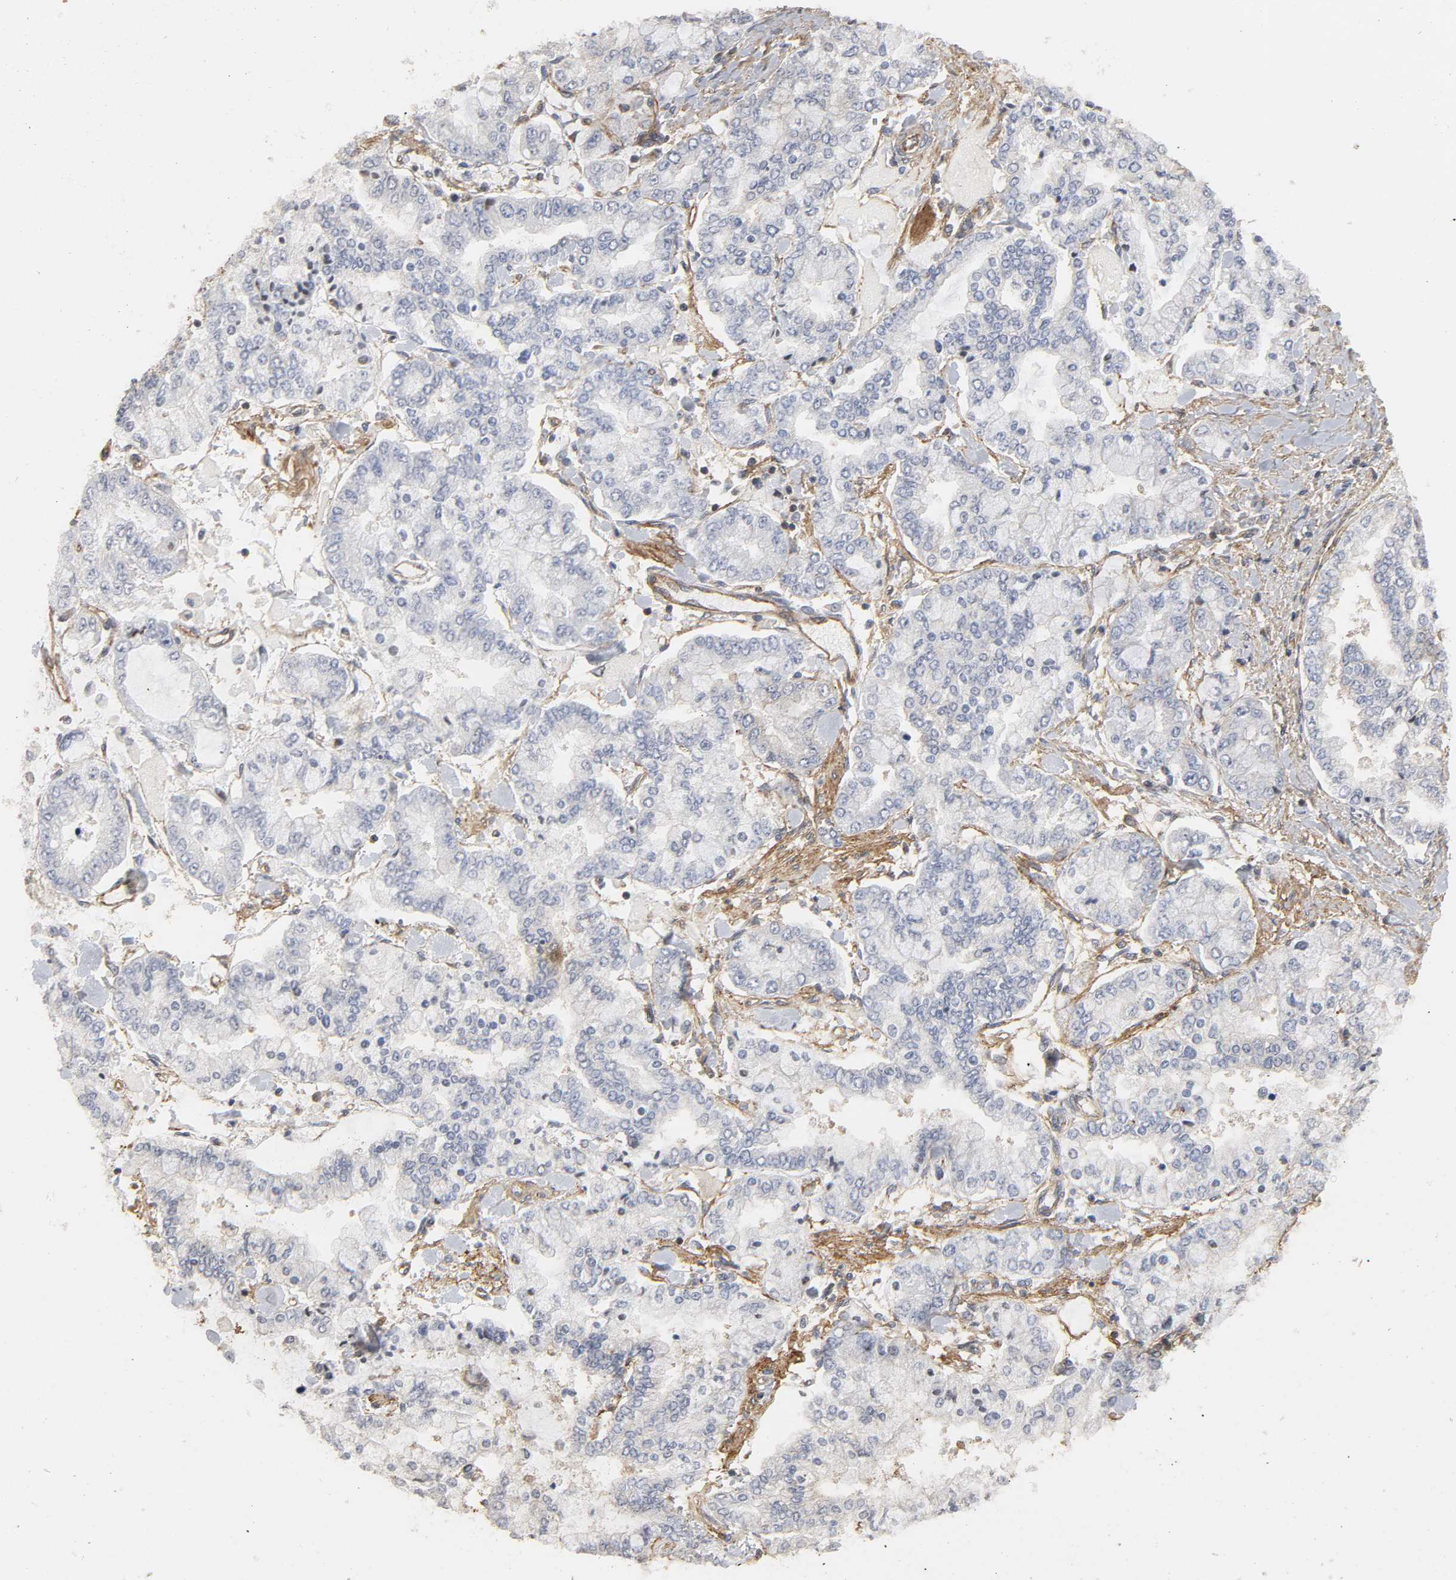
{"staining": {"intensity": "negative", "quantity": "none", "location": "none"}, "tissue": "stomach cancer", "cell_type": "Tumor cells", "image_type": "cancer", "snomed": [{"axis": "morphology", "description": "Normal tissue, NOS"}, {"axis": "morphology", "description": "Adenocarcinoma, NOS"}, {"axis": "topography", "description": "Stomach, upper"}, {"axis": "topography", "description": "Stomach"}], "caption": "This image is of adenocarcinoma (stomach) stained with IHC to label a protein in brown with the nuclei are counter-stained blue. There is no staining in tumor cells. (Brightfield microscopy of DAB IHC at high magnification).", "gene": "SH3GLB1", "patient": {"sex": "male", "age": 76}}